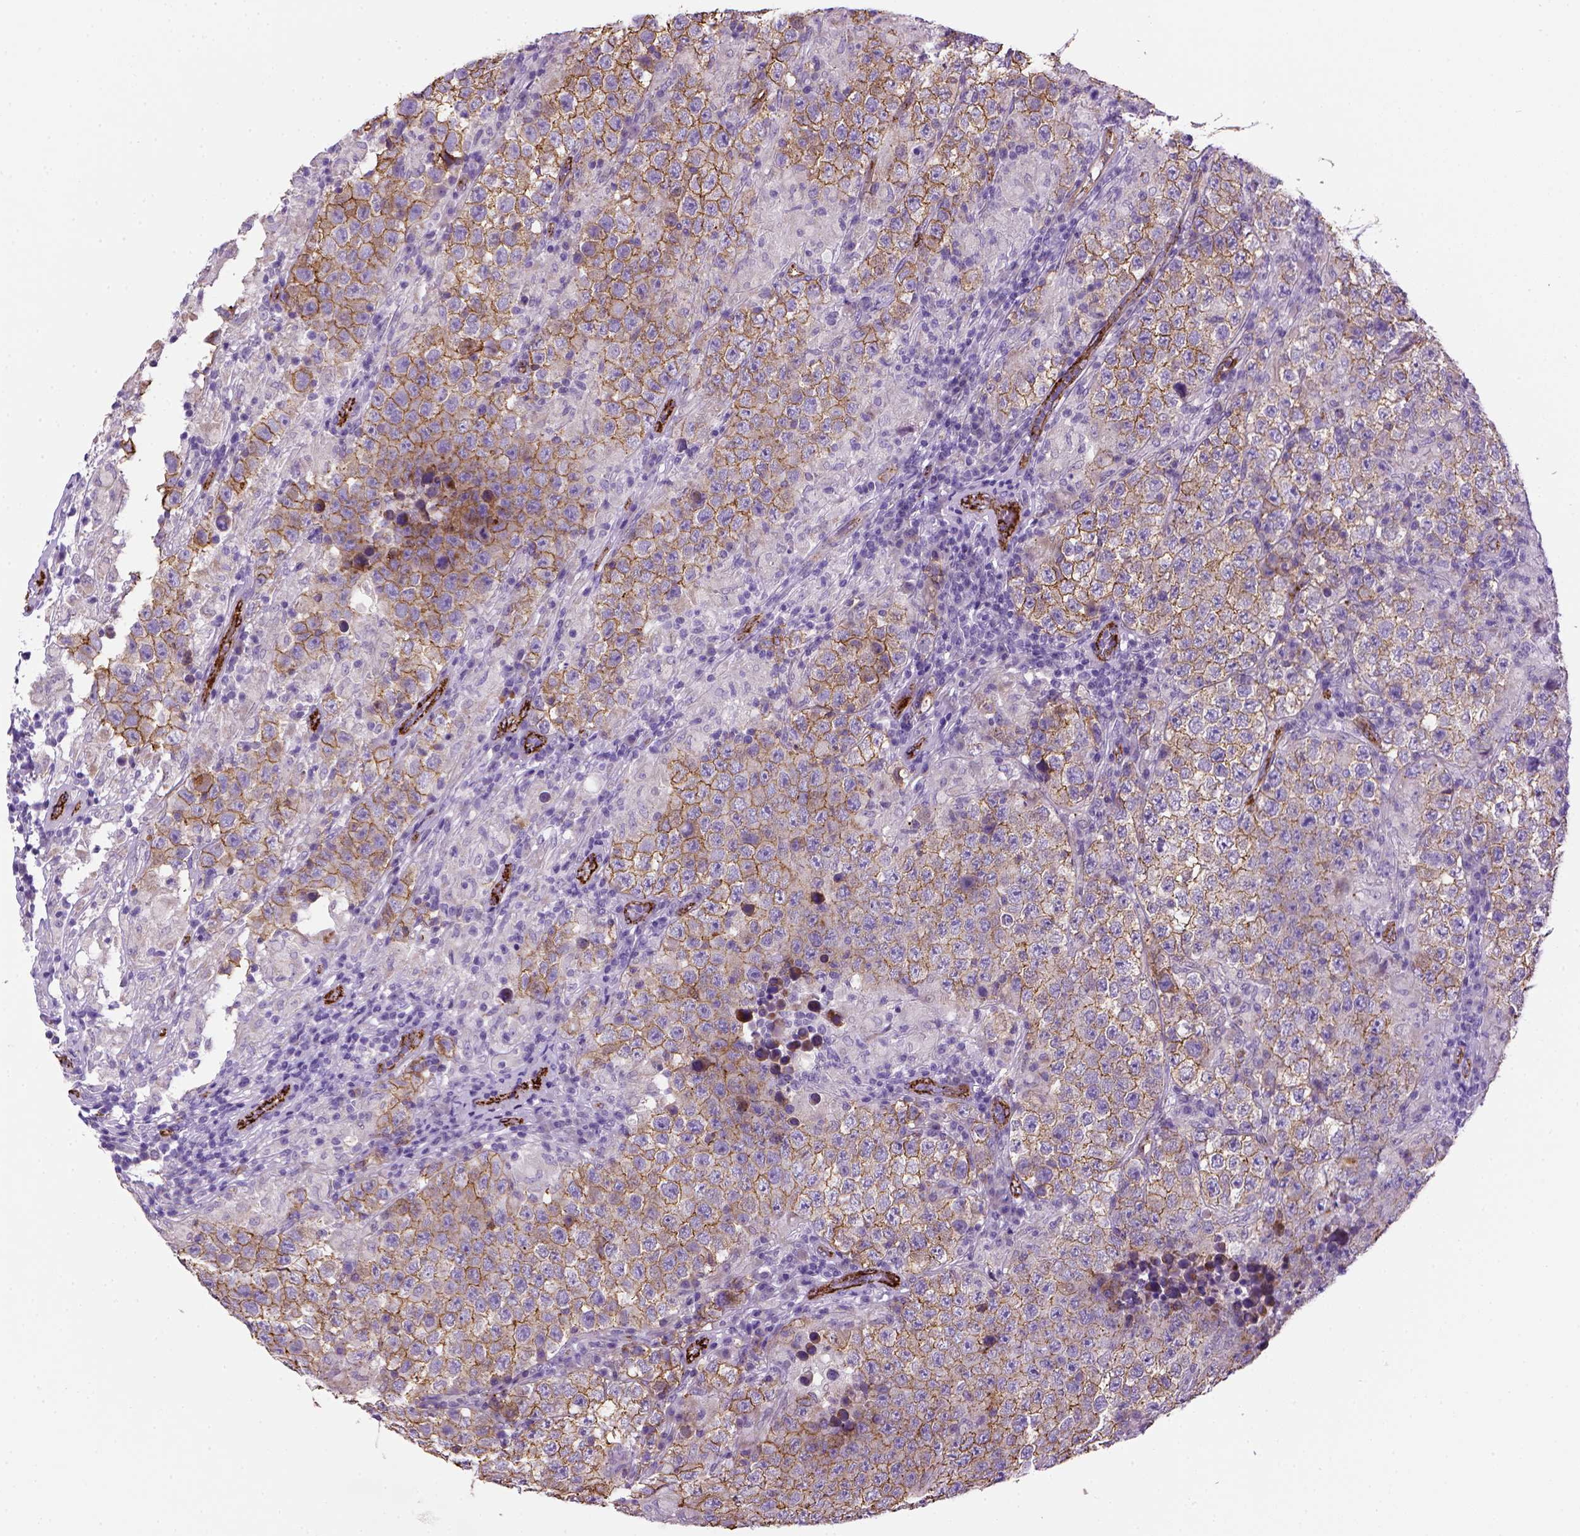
{"staining": {"intensity": "negative", "quantity": "none", "location": "none"}, "tissue": "testis cancer", "cell_type": "Tumor cells", "image_type": "cancer", "snomed": [{"axis": "morphology", "description": "Seminoma, NOS"}, {"axis": "morphology", "description": "Carcinoma, Embryonal, NOS"}, {"axis": "topography", "description": "Testis"}], "caption": "This is a histopathology image of immunohistochemistry (IHC) staining of embryonal carcinoma (testis), which shows no staining in tumor cells.", "gene": "VWF", "patient": {"sex": "male", "age": 41}}